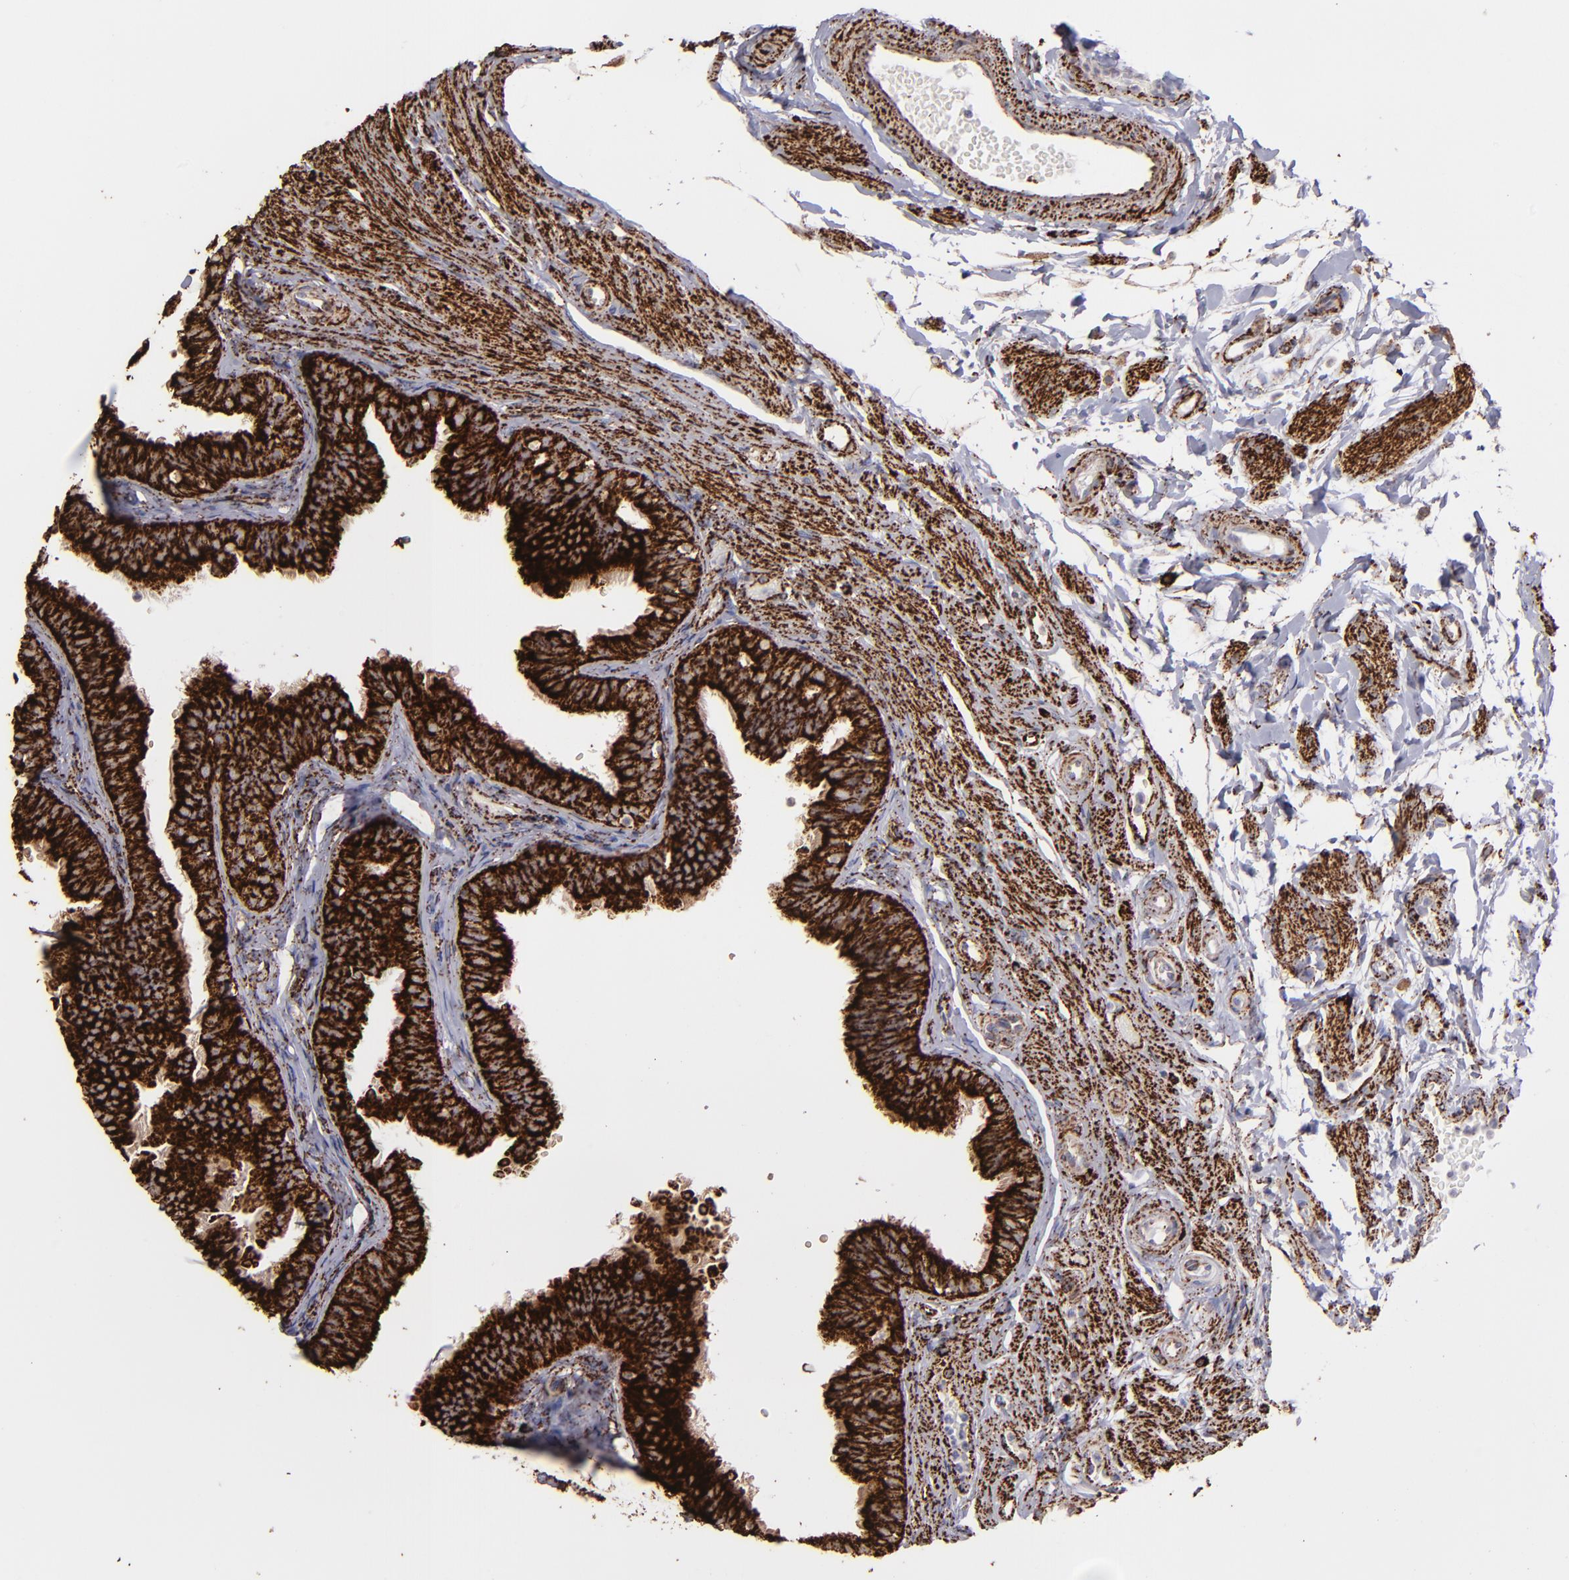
{"staining": {"intensity": "strong", "quantity": ">75%", "location": "cytoplasmic/membranous"}, "tissue": "fallopian tube", "cell_type": "Glandular cells", "image_type": "normal", "snomed": [{"axis": "morphology", "description": "Normal tissue, NOS"}, {"axis": "morphology", "description": "Dermoid, NOS"}, {"axis": "topography", "description": "Fallopian tube"}], "caption": "Immunohistochemistry (IHC) (DAB) staining of normal fallopian tube exhibits strong cytoplasmic/membranous protein expression in about >75% of glandular cells.", "gene": "MAOB", "patient": {"sex": "female", "age": 33}}